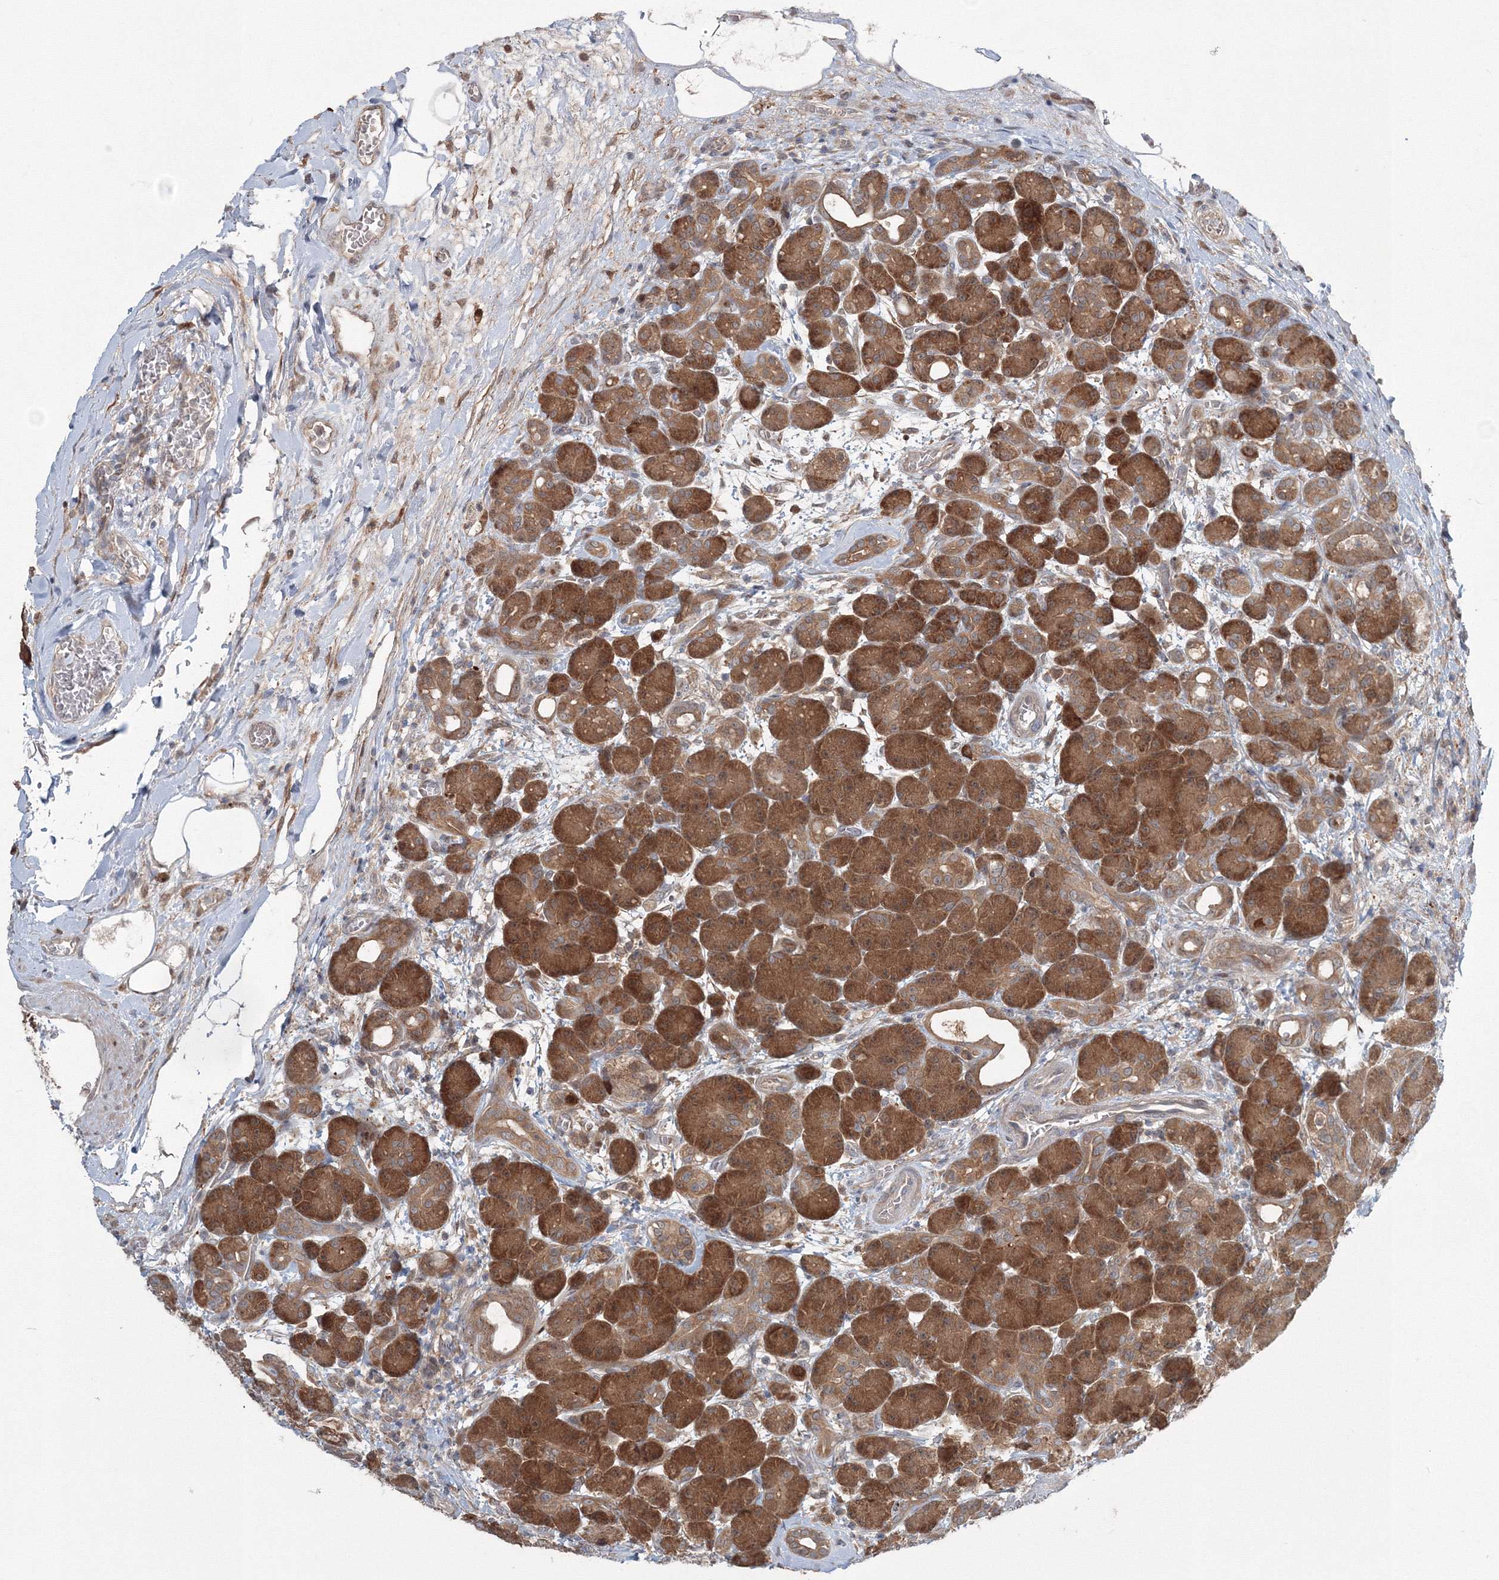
{"staining": {"intensity": "strong", "quantity": ">75%", "location": "cytoplasmic/membranous"}, "tissue": "pancreas", "cell_type": "Exocrine glandular cells", "image_type": "normal", "snomed": [{"axis": "morphology", "description": "Normal tissue, NOS"}, {"axis": "topography", "description": "Pancreas"}], "caption": "A brown stain labels strong cytoplasmic/membranous staining of a protein in exocrine glandular cells of normal pancreas. (IHC, brightfield microscopy, high magnification).", "gene": "MKRN2", "patient": {"sex": "male", "age": 63}}